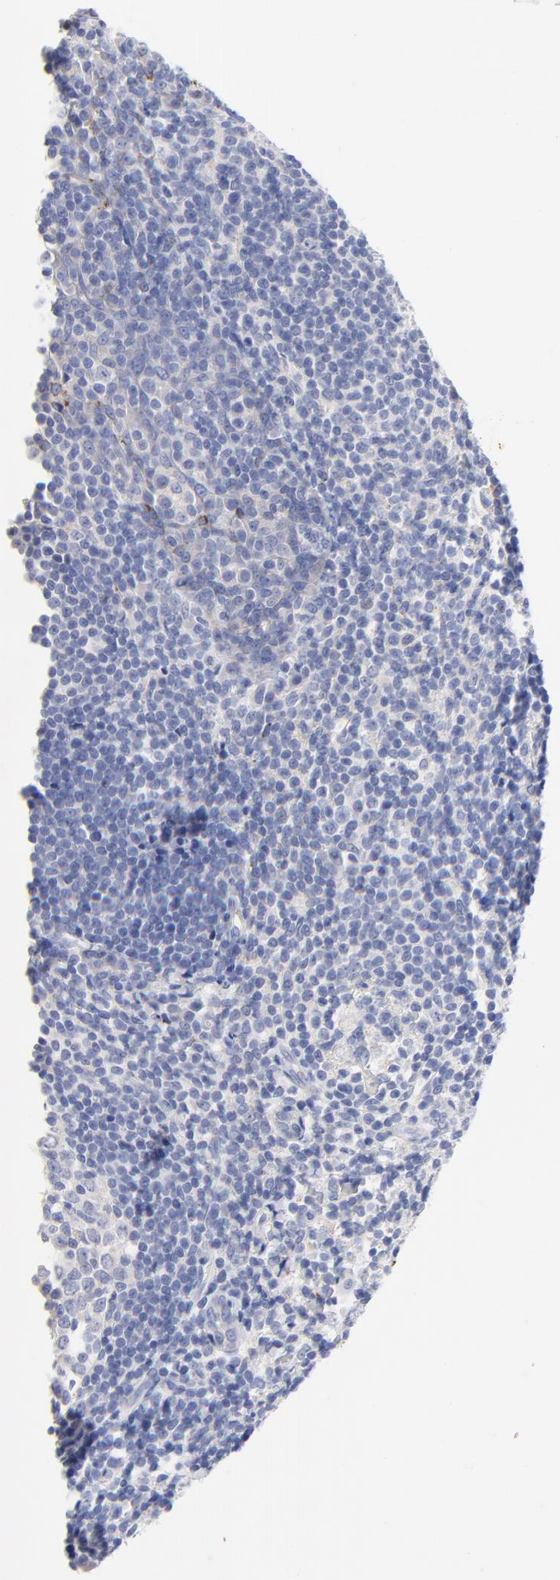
{"staining": {"intensity": "negative", "quantity": "none", "location": "none"}, "tissue": "tonsil", "cell_type": "Germinal center cells", "image_type": "normal", "snomed": [{"axis": "morphology", "description": "Normal tissue, NOS"}, {"axis": "topography", "description": "Tonsil"}], "caption": "Immunohistochemistry (IHC) of benign human tonsil shows no expression in germinal center cells. (Stains: DAB immunohistochemistry (IHC) with hematoxylin counter stain, Microscopy: brightfield microscopy at high magnification).", "gene": "FBXO10", "patient": {"sex": "male", "age": 31}}